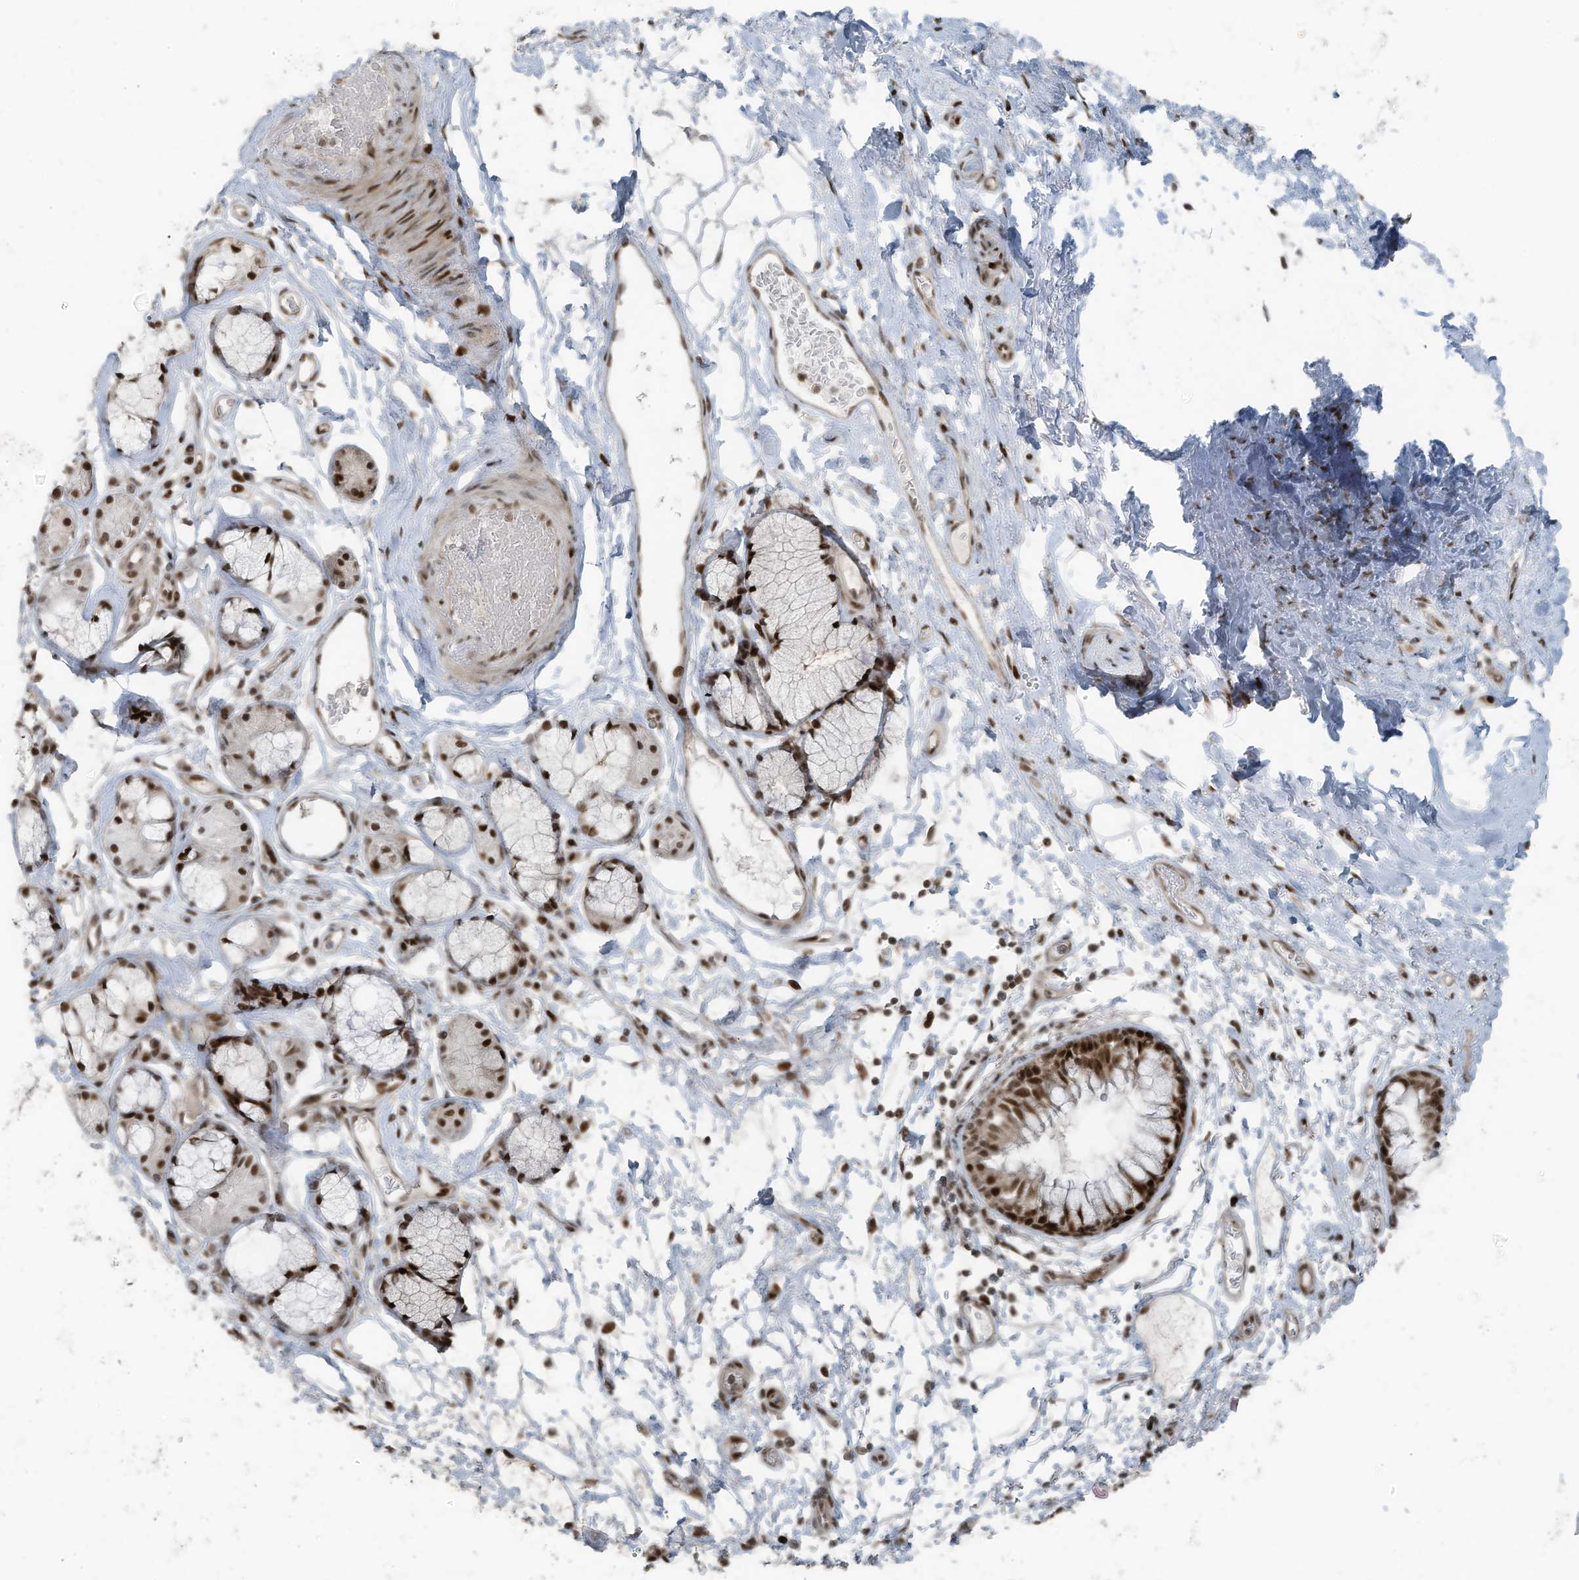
{"staining": {"intensity": "strong", "quantity": ">75%", "location": "nuclear"}, "tissue": "bronchus", "cell_type": "Respiratory epithelial cells", "image_type": "normal", "snomed": [{"axis": "morphology", "description": "Normal tissue, NOS"}, {"axis": "topography", "description": "Cartilage tissue"}, {"axis": "topography", "description": "Bronchus"}], "caption": "Bronchus stained with immunohistochemistry (IHC) demonstrates strong nuclear expression in about >75% of respiratory epithelial cells.", "gene": "PCNP", "patient": {"sex": "female", "age": 73}}